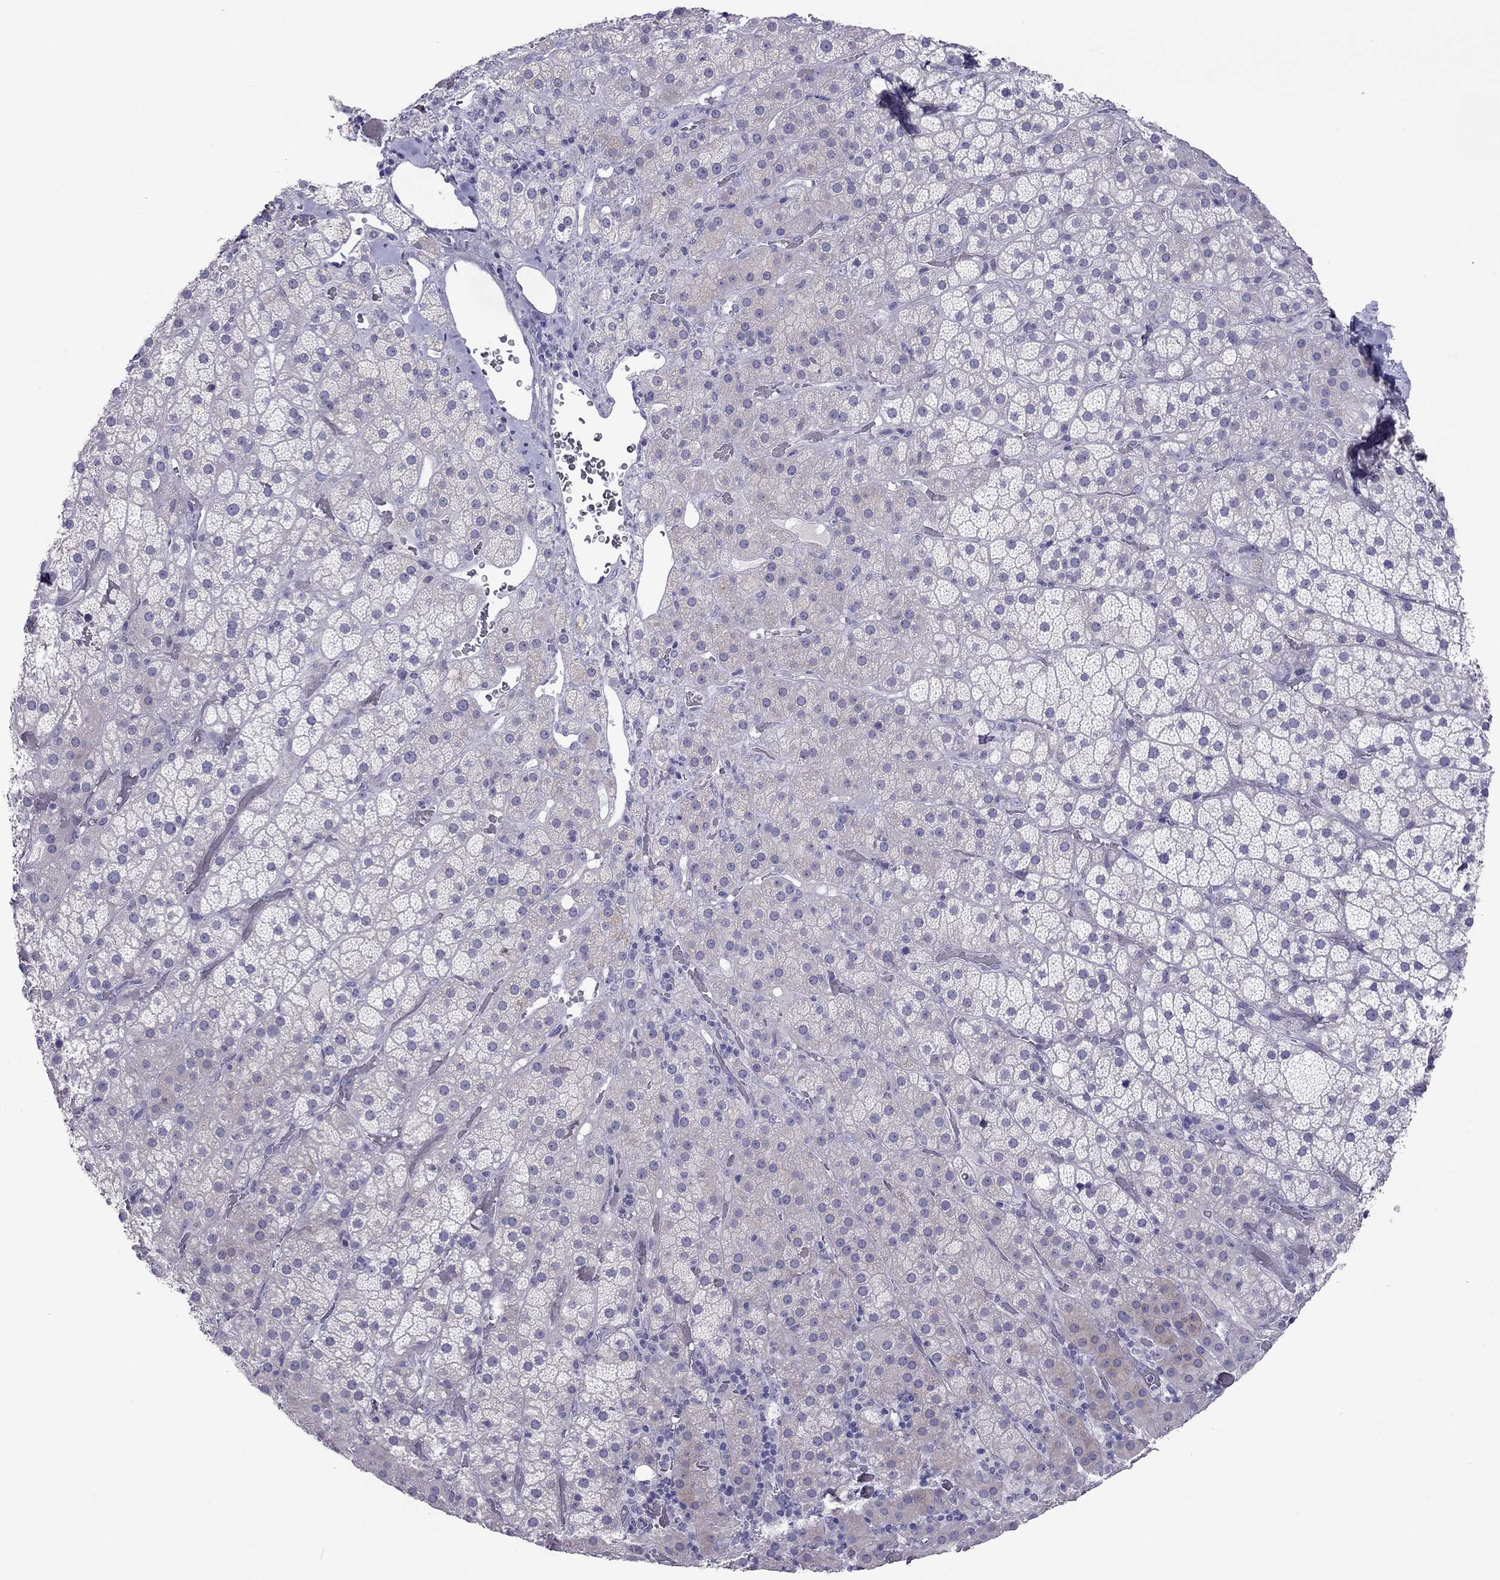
{"staining": {"intensity": "weak", "quantity": "<25%", "location": "cytoplasmic/membranous"}, "tissue": "adrenal gland", "cell_type": "Glandular cells", "image_type": "normal", "snomed": [{"axis": "morphology", "description": "Normal tissue, NOS"}, {"axis": "topography", "description": "Adrenal gland"}], "caption": "This micrograph is of unremarkable adrenal gland stained with IHC to label a protein in brown with the nuclei are counter-stained blue. There is no positivity in glandular cells. Nuclei are stained in blue.", "gene": "RGS8", "patient": {"sex": "male", "age": 57}}